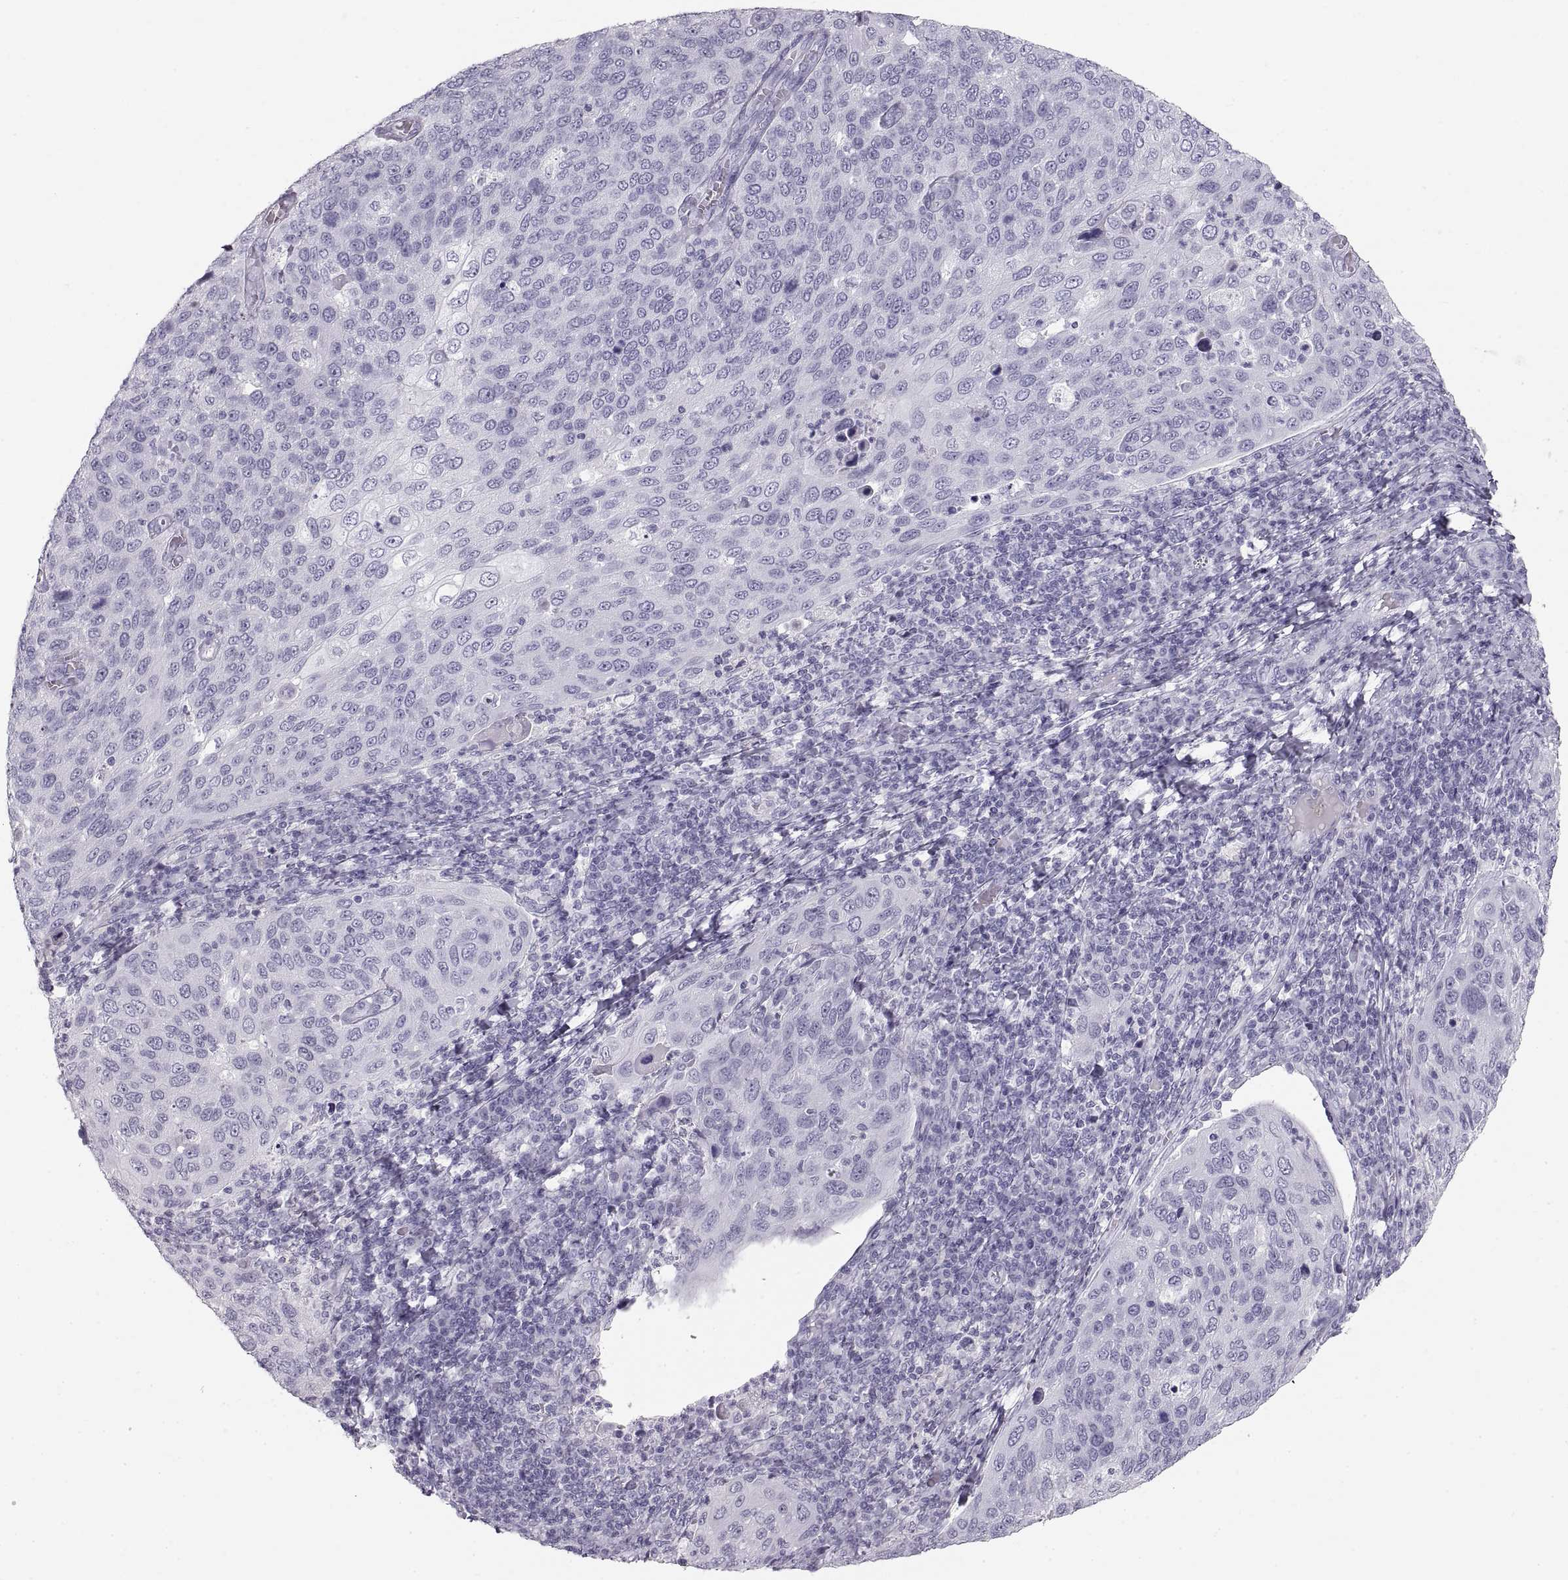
{"staining": {"intensity": "negative", "quantity": "none", "location": "none"}, "tissue": "cervical cancer", "cell_type": "Tumor cells", "image_type": "cancer", "snomed": [{"axis": "morphology", "description": "Squamous cell carcinoma, NOS"}, {"axis": "topography", "description": "Cervix"}], "caption": "Tumor cells show no significant expression in squamous cell carcinoma (cervical).", "gene": "CRYAA", "patient": {"sex": "female", "age": 54}}